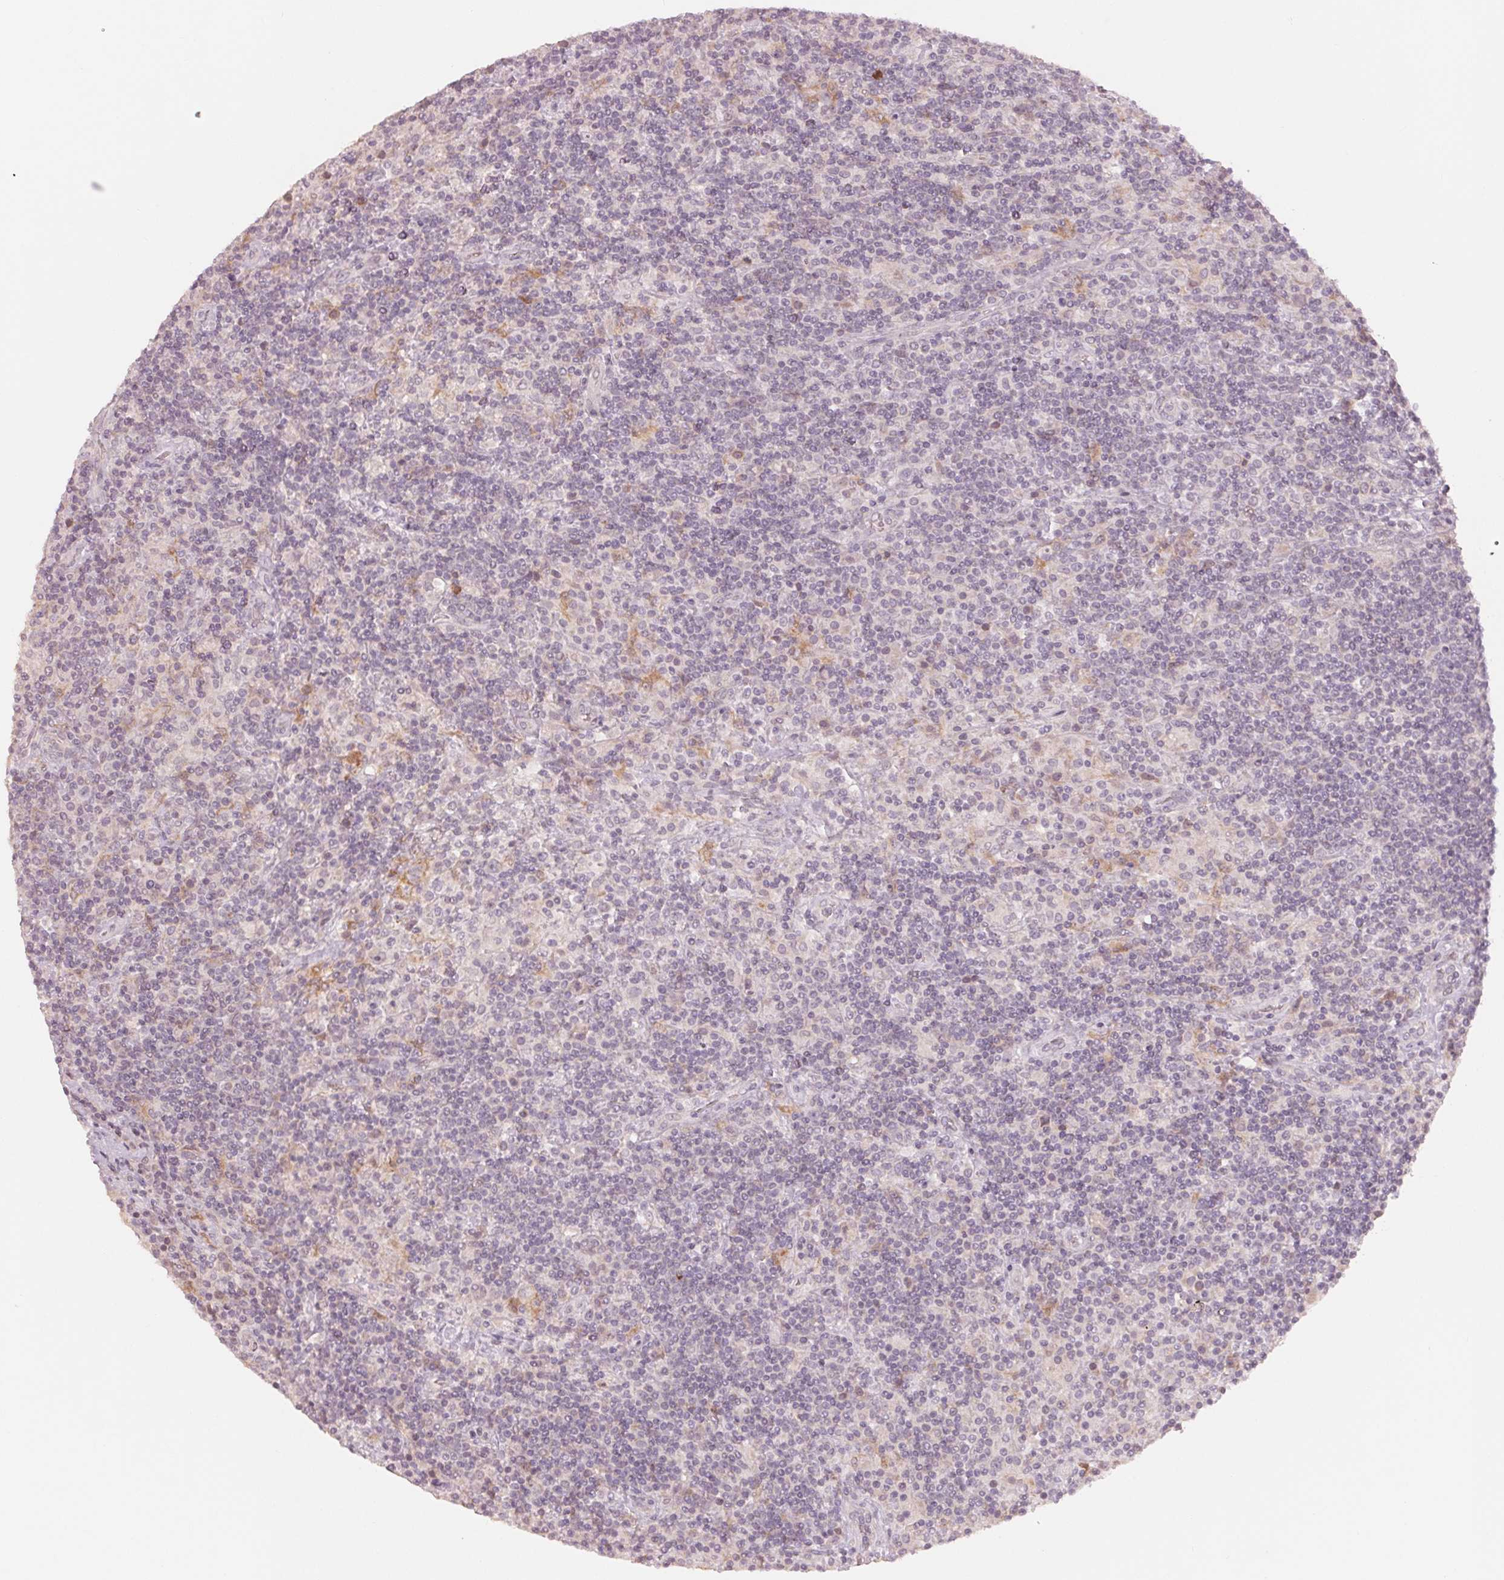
{"staining": {"intensity": "negative", "quantity": "none", "location": "none"}, "tissue": "lymphoma", "cell_type": "Tumor cells", "image_type": "cancer", "snomed": [{"axis": "morphology", "description": "Hodgkin's disease, NOS"}, {"axis": "topography", "description": "Lymph node"}], "caption": "Hodgkin's disease was stained to show a protein in brown. There is no significant staining in tumor cells.", "gene": "DENND2C", "patient": {"sex": "male", "age": 70}}